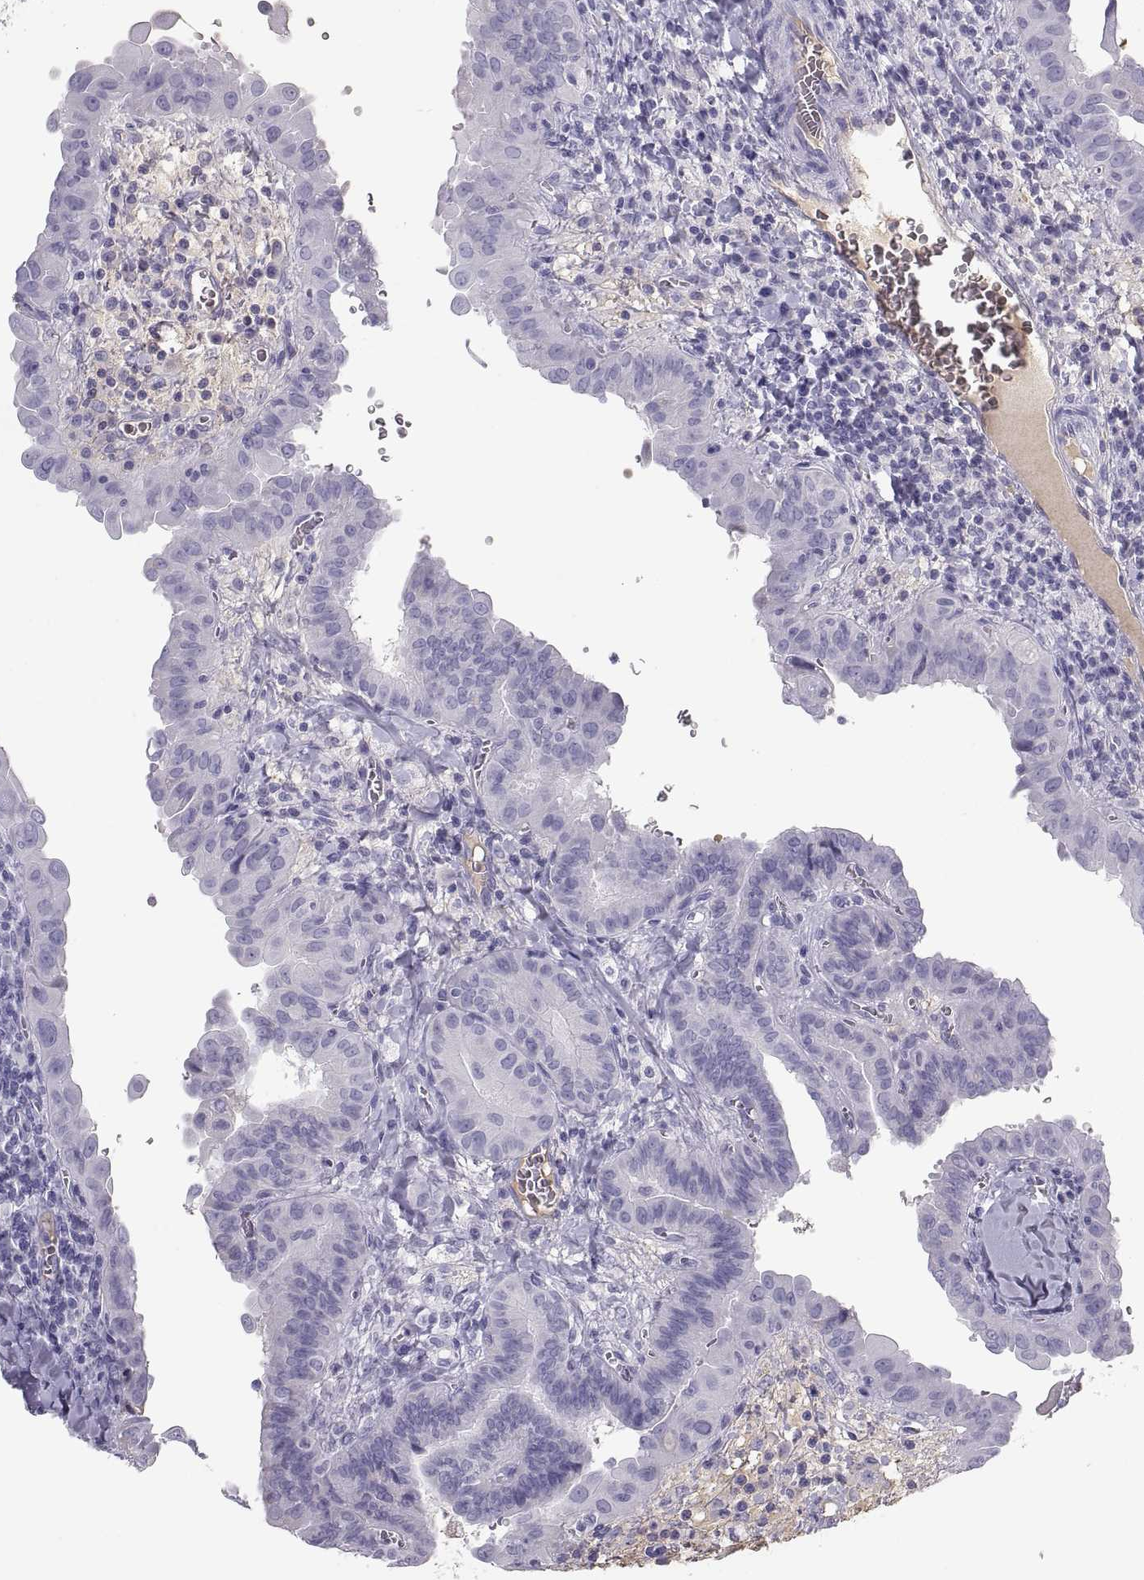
{"staining": {"intensity": "negative", "quantity": "none", "location": "none"}, "tissue": "thyroid cancer", "cell_type": "Tumor cells", "image_type": "cancer", "snomed": [{"axis": "morphology", "description": "Papillary adenocarcinoma, NOS"}, {"axis": "topography", "description": "Thyroid gland"}], "caption": "High power microscopy image of an immunohistochemistry (IHC) micrograph of thyroid cancer, revealing no significant positivity in tumor cells.", "gene": "MAGEB2", "patient": {"sex": "female", "age": 37}}